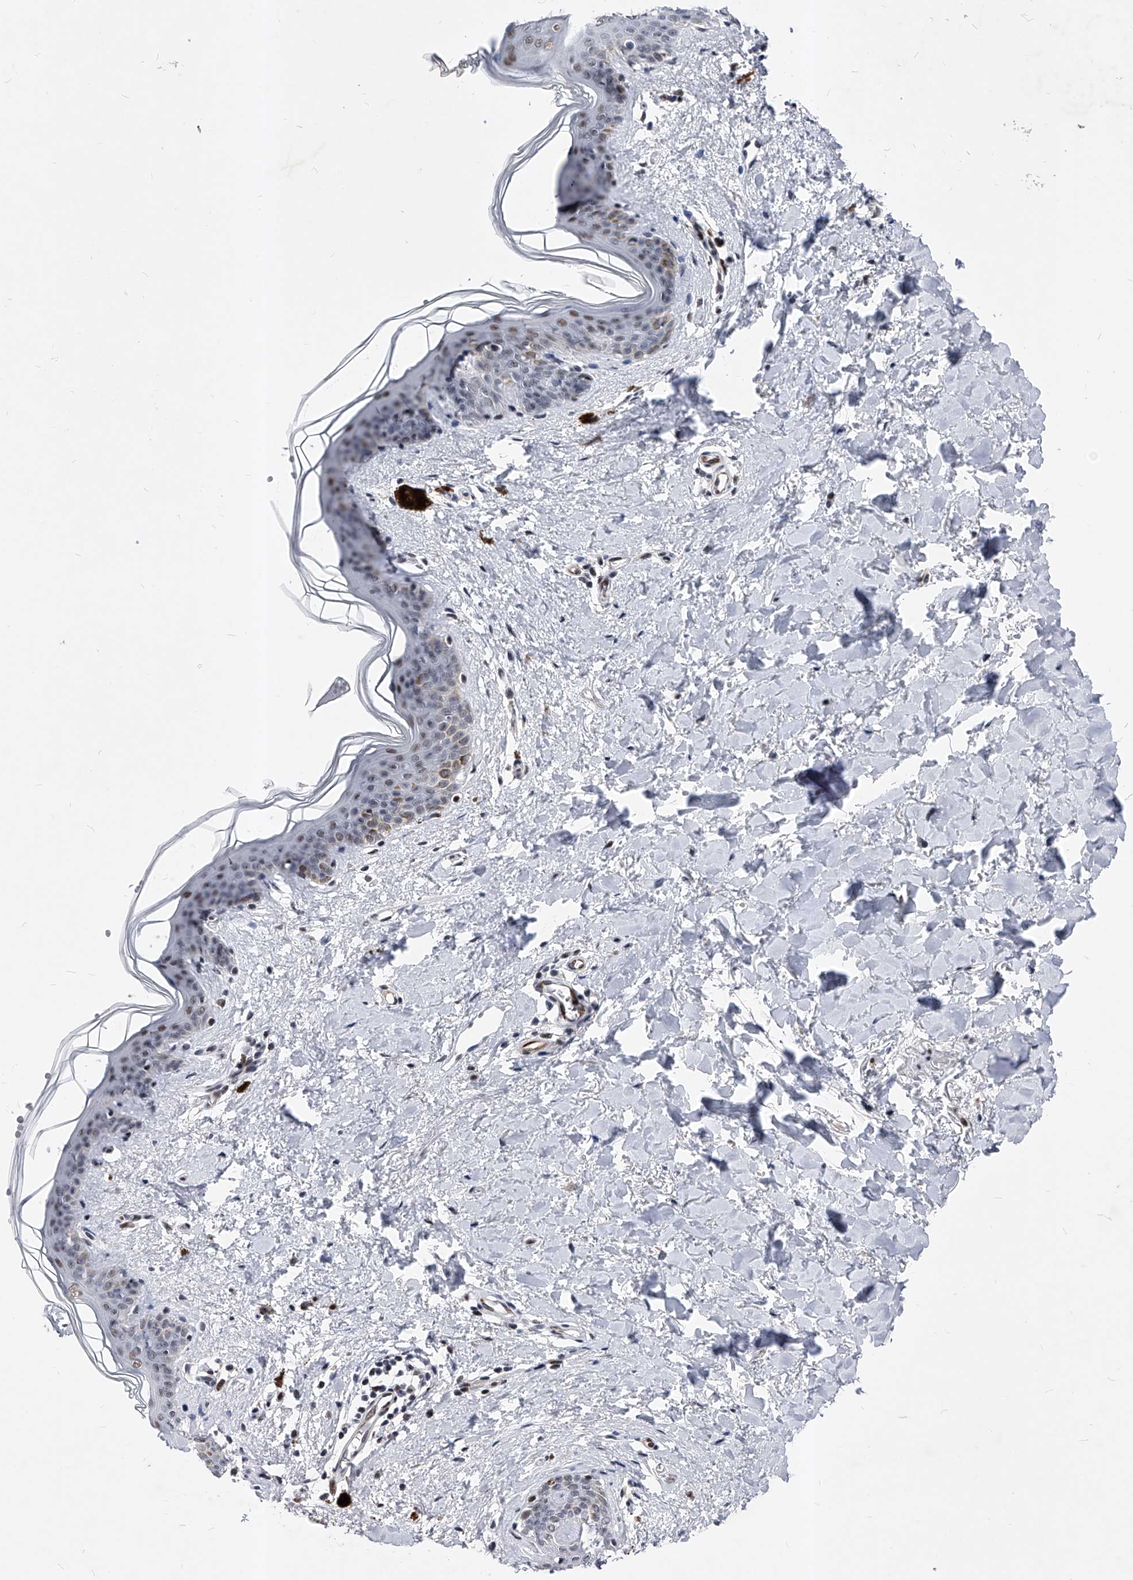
{"staining": {"intensity": "negative", "quantity": "none", "location": "none"}, "tissue": "skin", "cell_type": "Fibroblasts", "image_type": "normal", "snomed": [{"axis": "morphology", "description": "Normal tissue, NOS"}, {"axis": "topography", "description": "Skin"}], "caption": "DAB (3,3'-diaminobenzidine) immunohistochemical staining of unremarkable human skin displays no significant staining in fibroblasts.", "gene": "TESK2", "patient": {"sex": "female", "age": 46}}